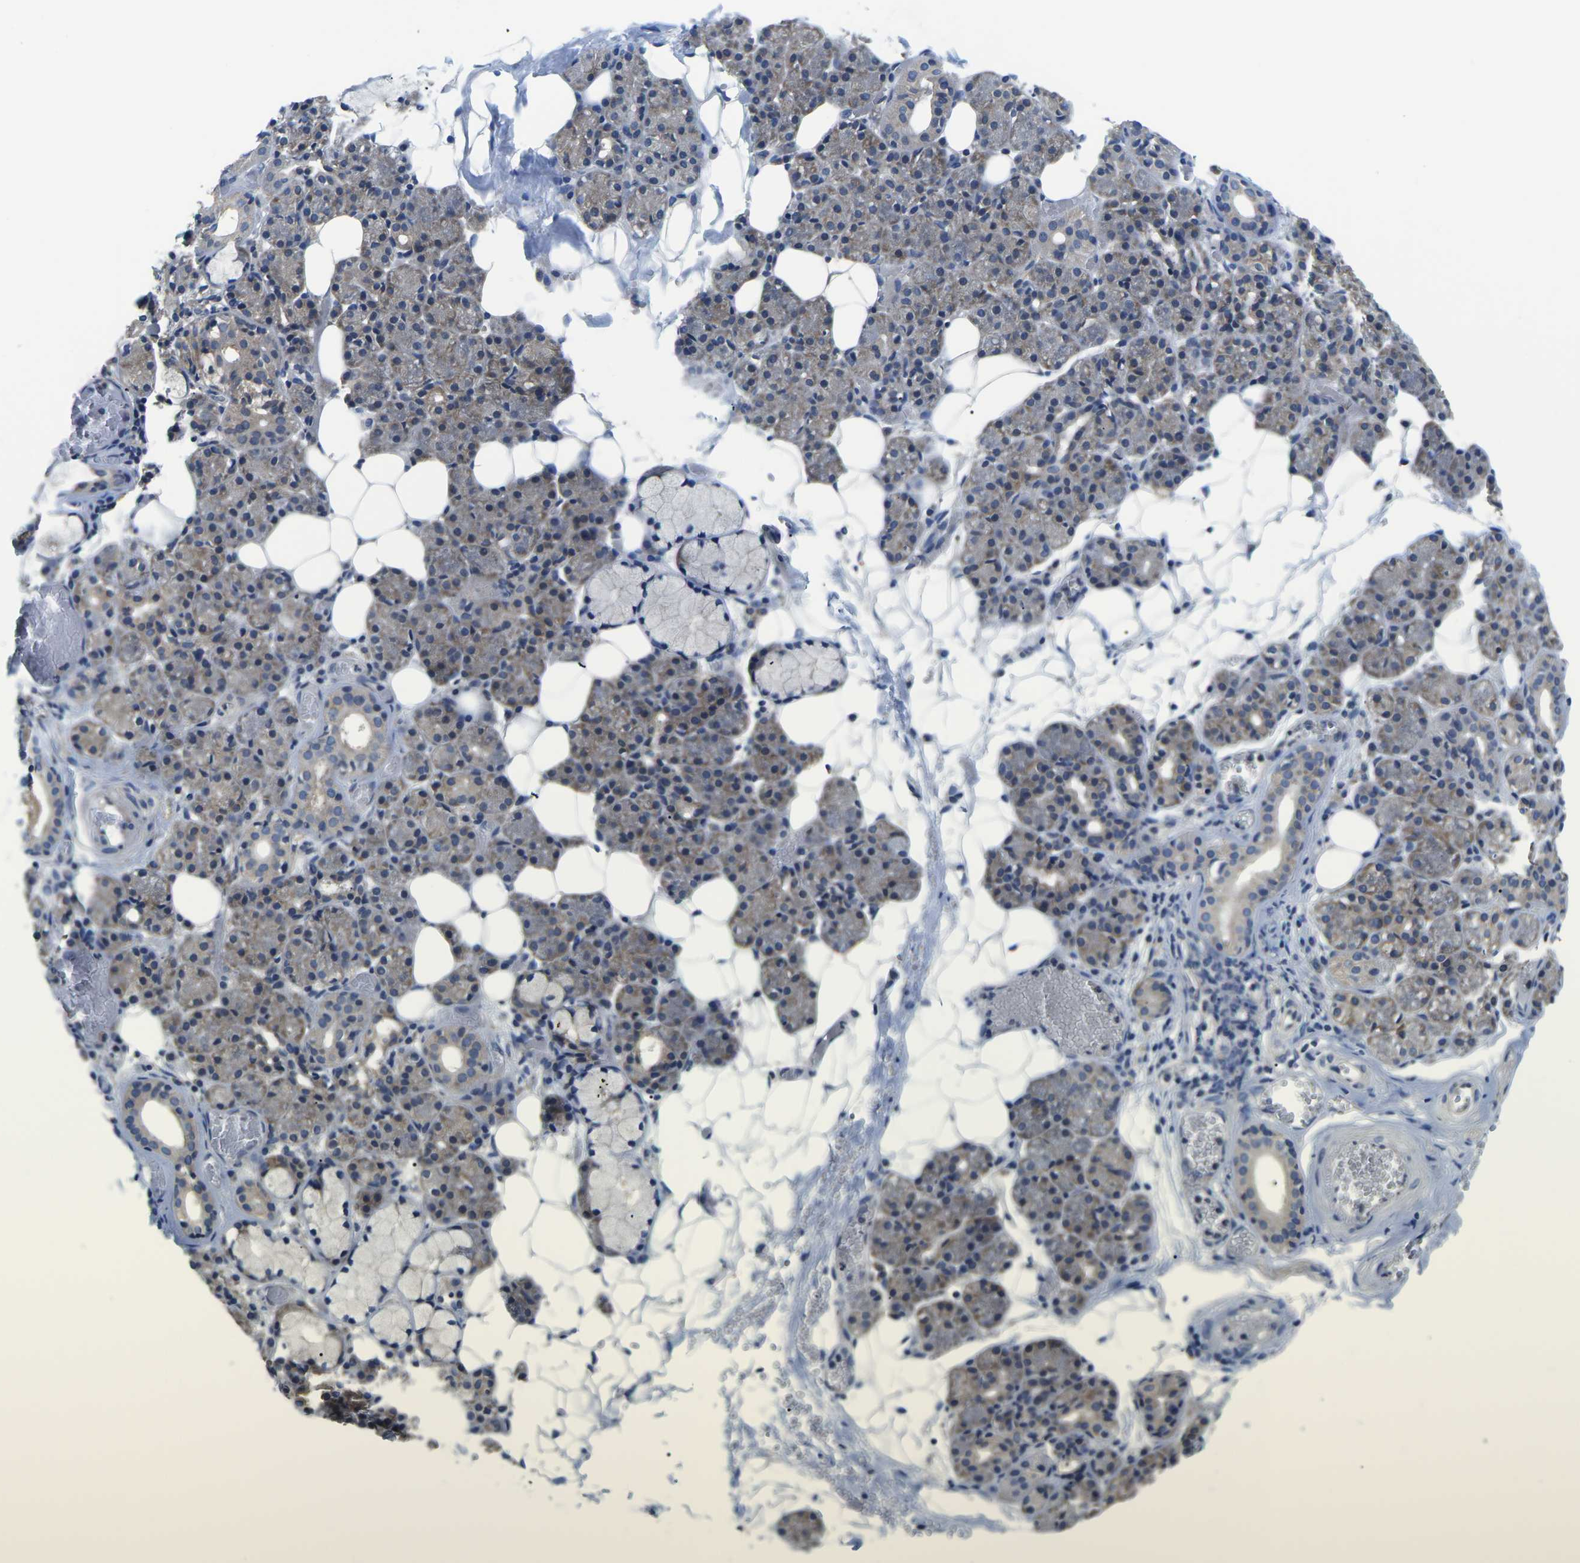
{"staining": {"intensity": "moderate", "quantity": "25%-75%", "location": "cytoplasmic/membranous"}, "tissue": "salivary gland", "cell_type": "Glandular cells", "image_type": "normal", "snomed": [{"axis": "morphology", "description": "Normal tissue, NOS"}, {"axis": "topography", "description": "Salivary gland"}], "caption": "Unremarkable salivary gland was stained to show a protein in brown. There is medium levels of moderate cytoplasmic/membranous positivity in about 25%-75% of glandular cells.", "gene": "GSK3B", "patient": {"sex": "male", "age": 63}}